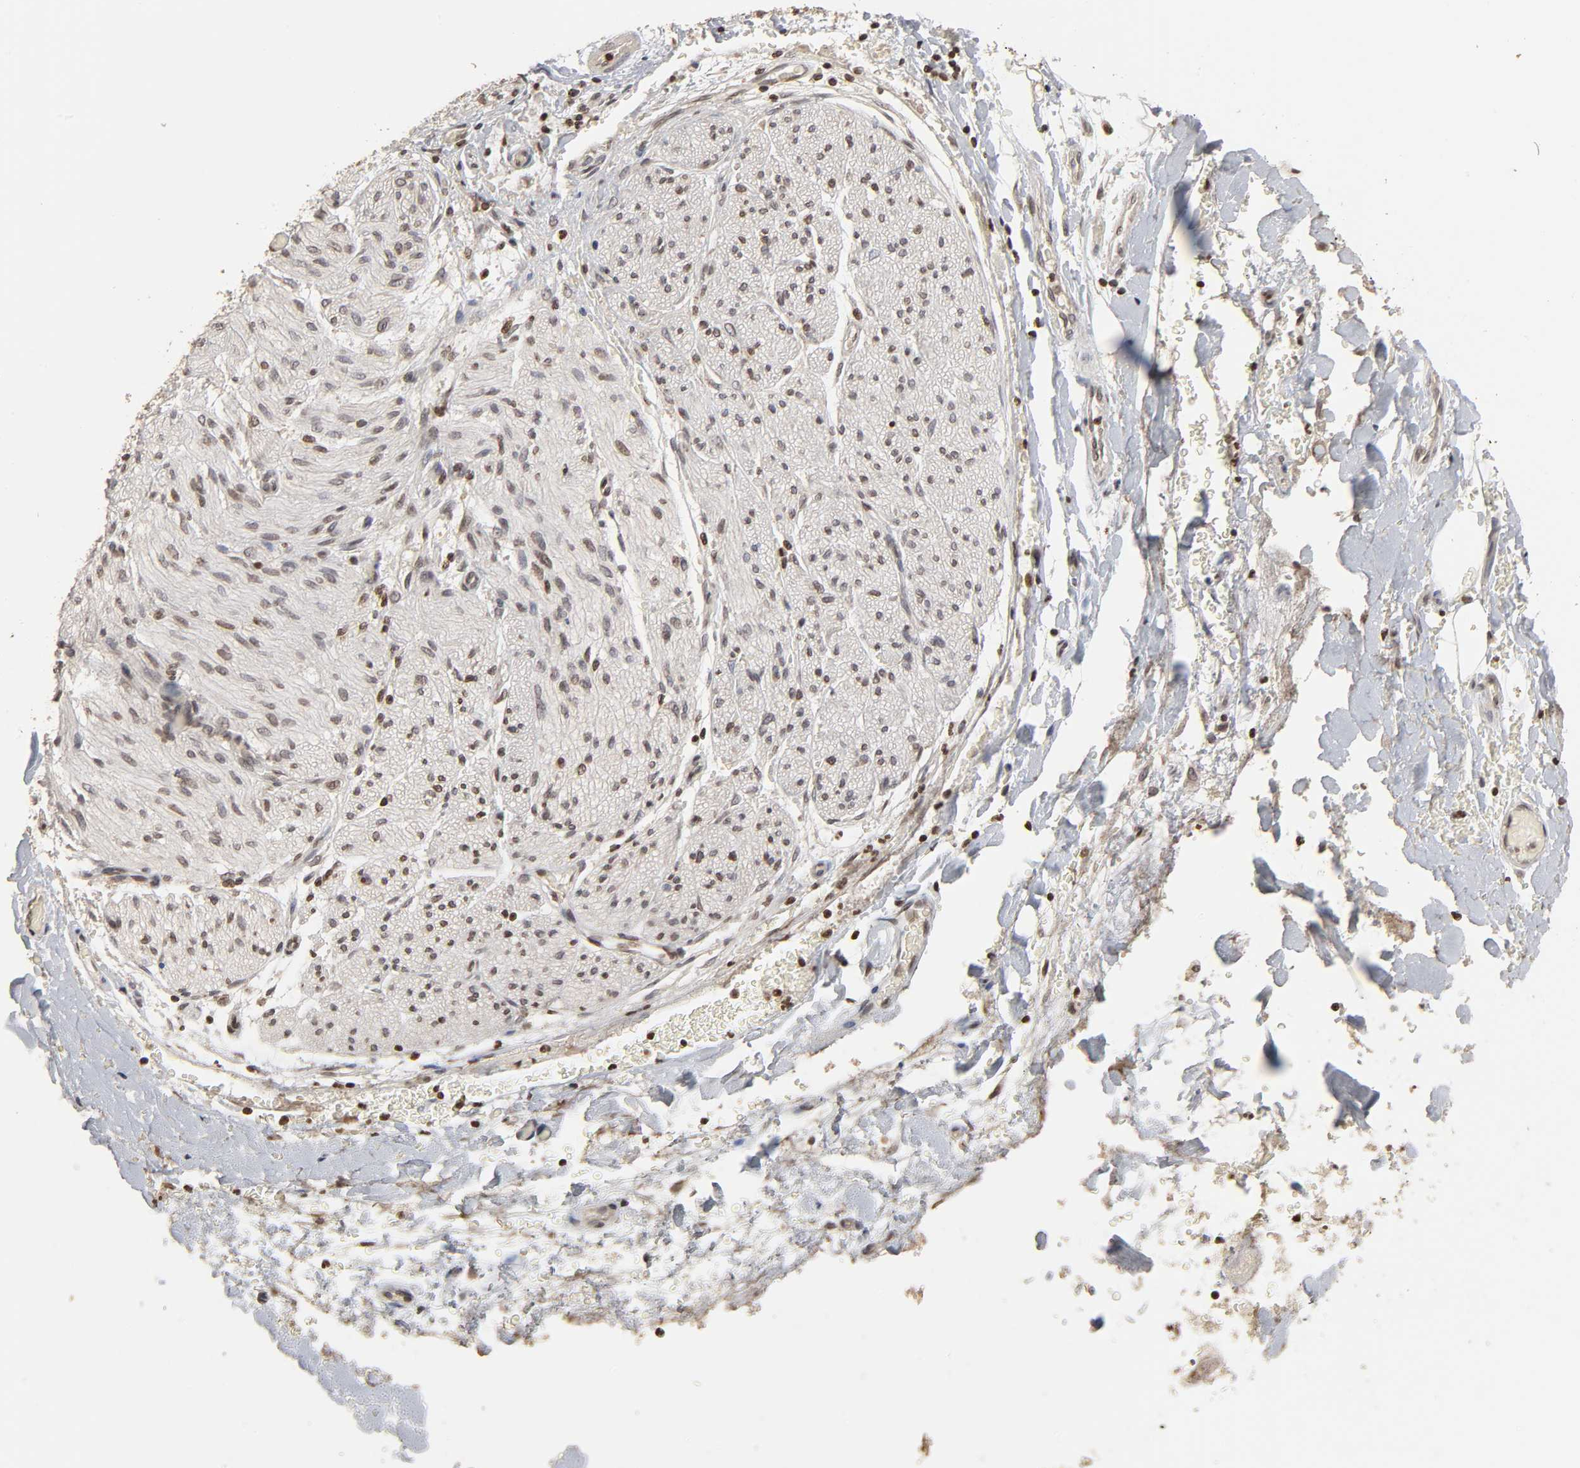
{"staining": {"intensity": "moderate", "quantity": ">75%", "location": "nuclear"}, "tissue": "adipose tissue", "cell_type": "Adipocytes", "image_type": "normal", "snomed": [{"axis": "morphology", "description": "Normal tissue, NOS"}, {"axis": "morphology", "description": "Cholangiocarcinoma"}, {"axis": "topography", "description": "Liver"}, {"axis": "topography", "description": "Peripheral nerve tissue"}], "caption": "Immunohistochemical staining of unremarkable adipose tissue demonstrates moderate nuclear protein staining in approximately >75% of adipocytes. (IHC, brightfield microscopy, high magnification).", "gene": "ZNF473", "patient": {"sex": "male", "age": 50}}